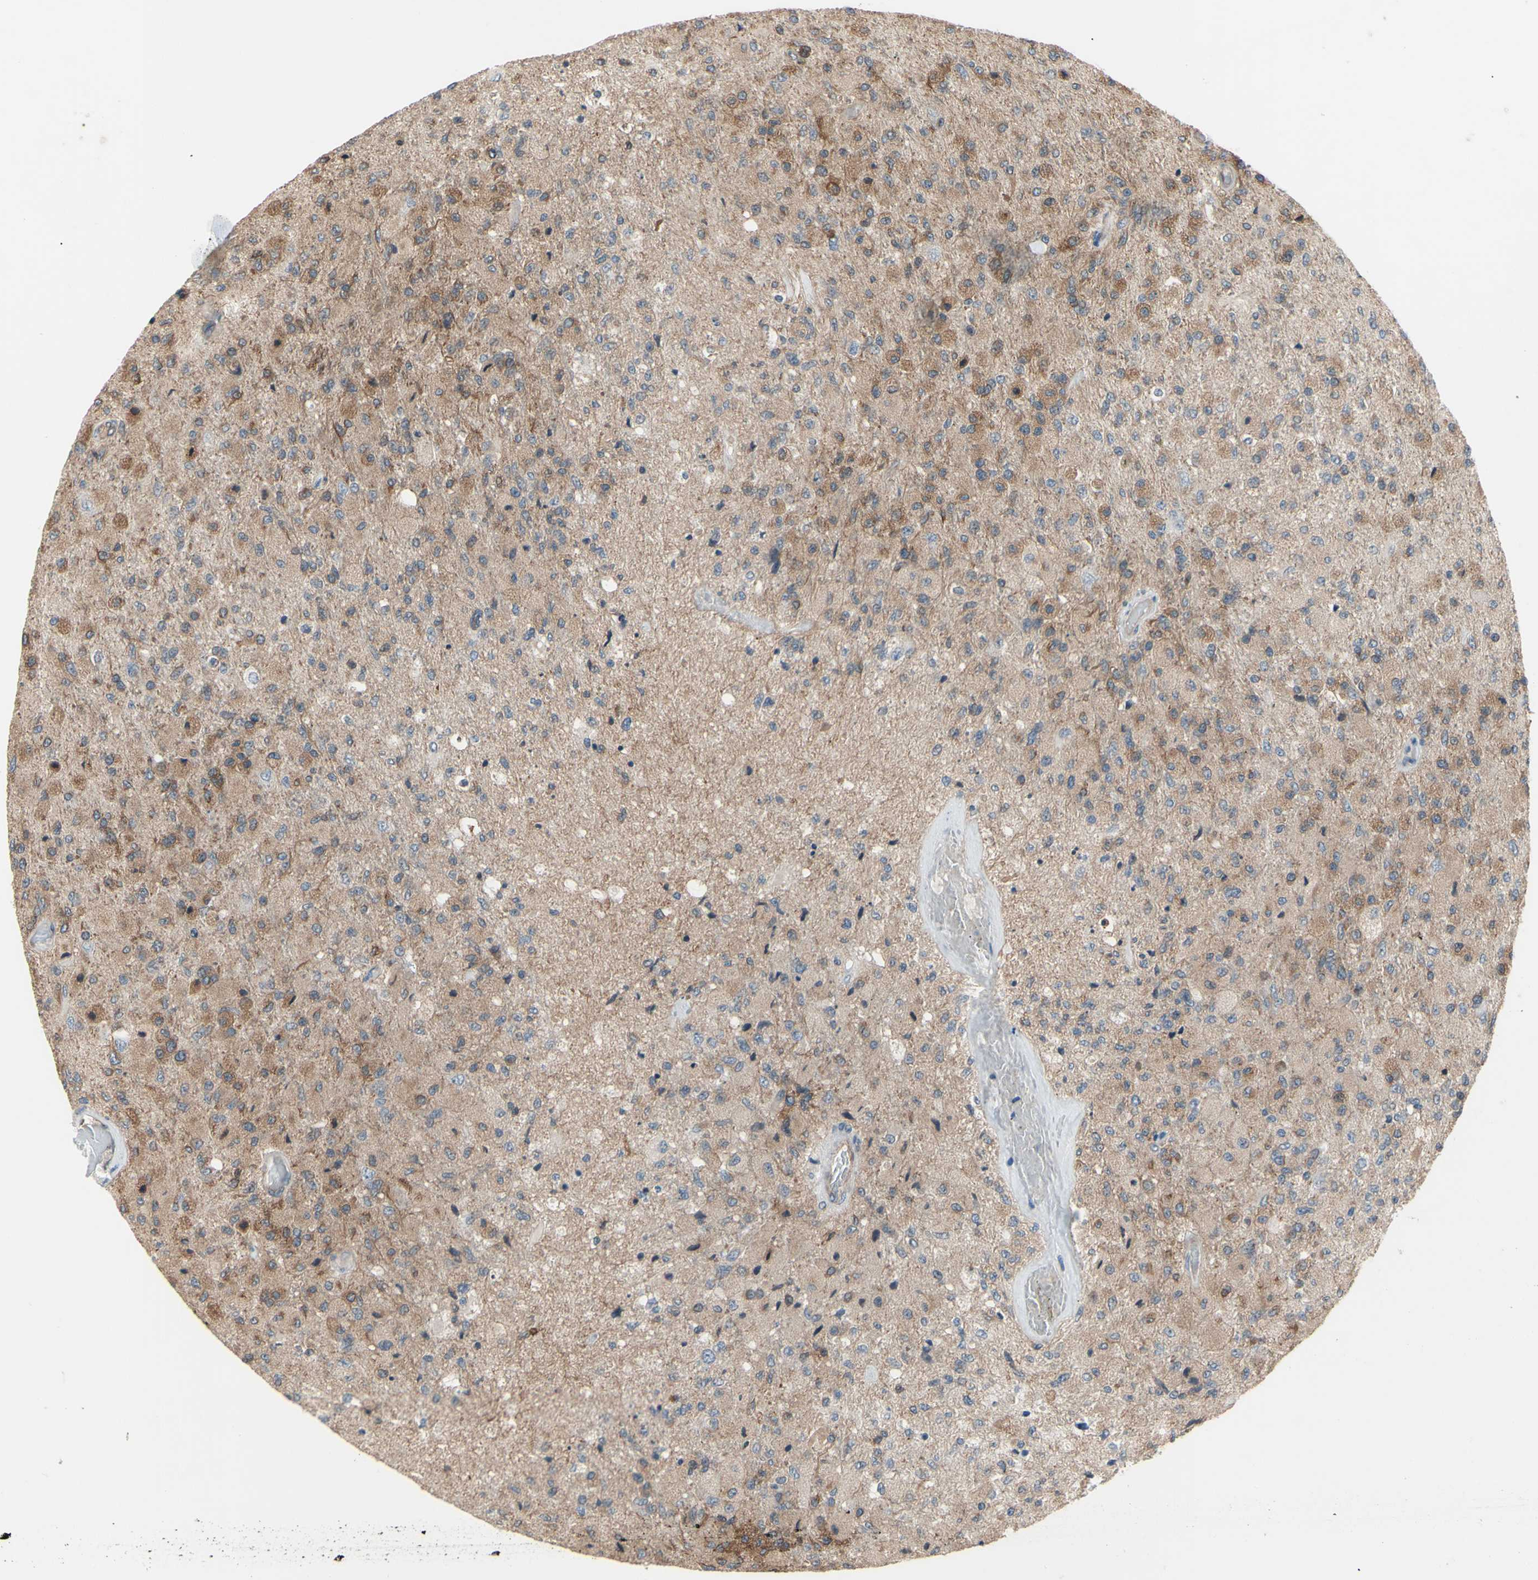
{"staining": {"intensity": "moderate", "quantity": ">75%", "location": "cytoplasmic/membranous"}, "tissue": "glioma", "cell_type": "Tumor cells", "image_type": "cancer", "snomed": [{"axis": "morphology", "description": "Normal tissue, NOS"}, {"axis": "morphology", "description": "Glioma, malignant, High grade"}, {"axis": "topography", "description": "Cerebral cortex"}], "caption": "Immunohistochemical staining of glioma reveals moderate cytoplasmic/membranous protein positivity in about >75% of tumor cells.", "gene": "DYNLRB1", "patient": {"sex": "male", "age": 77}}